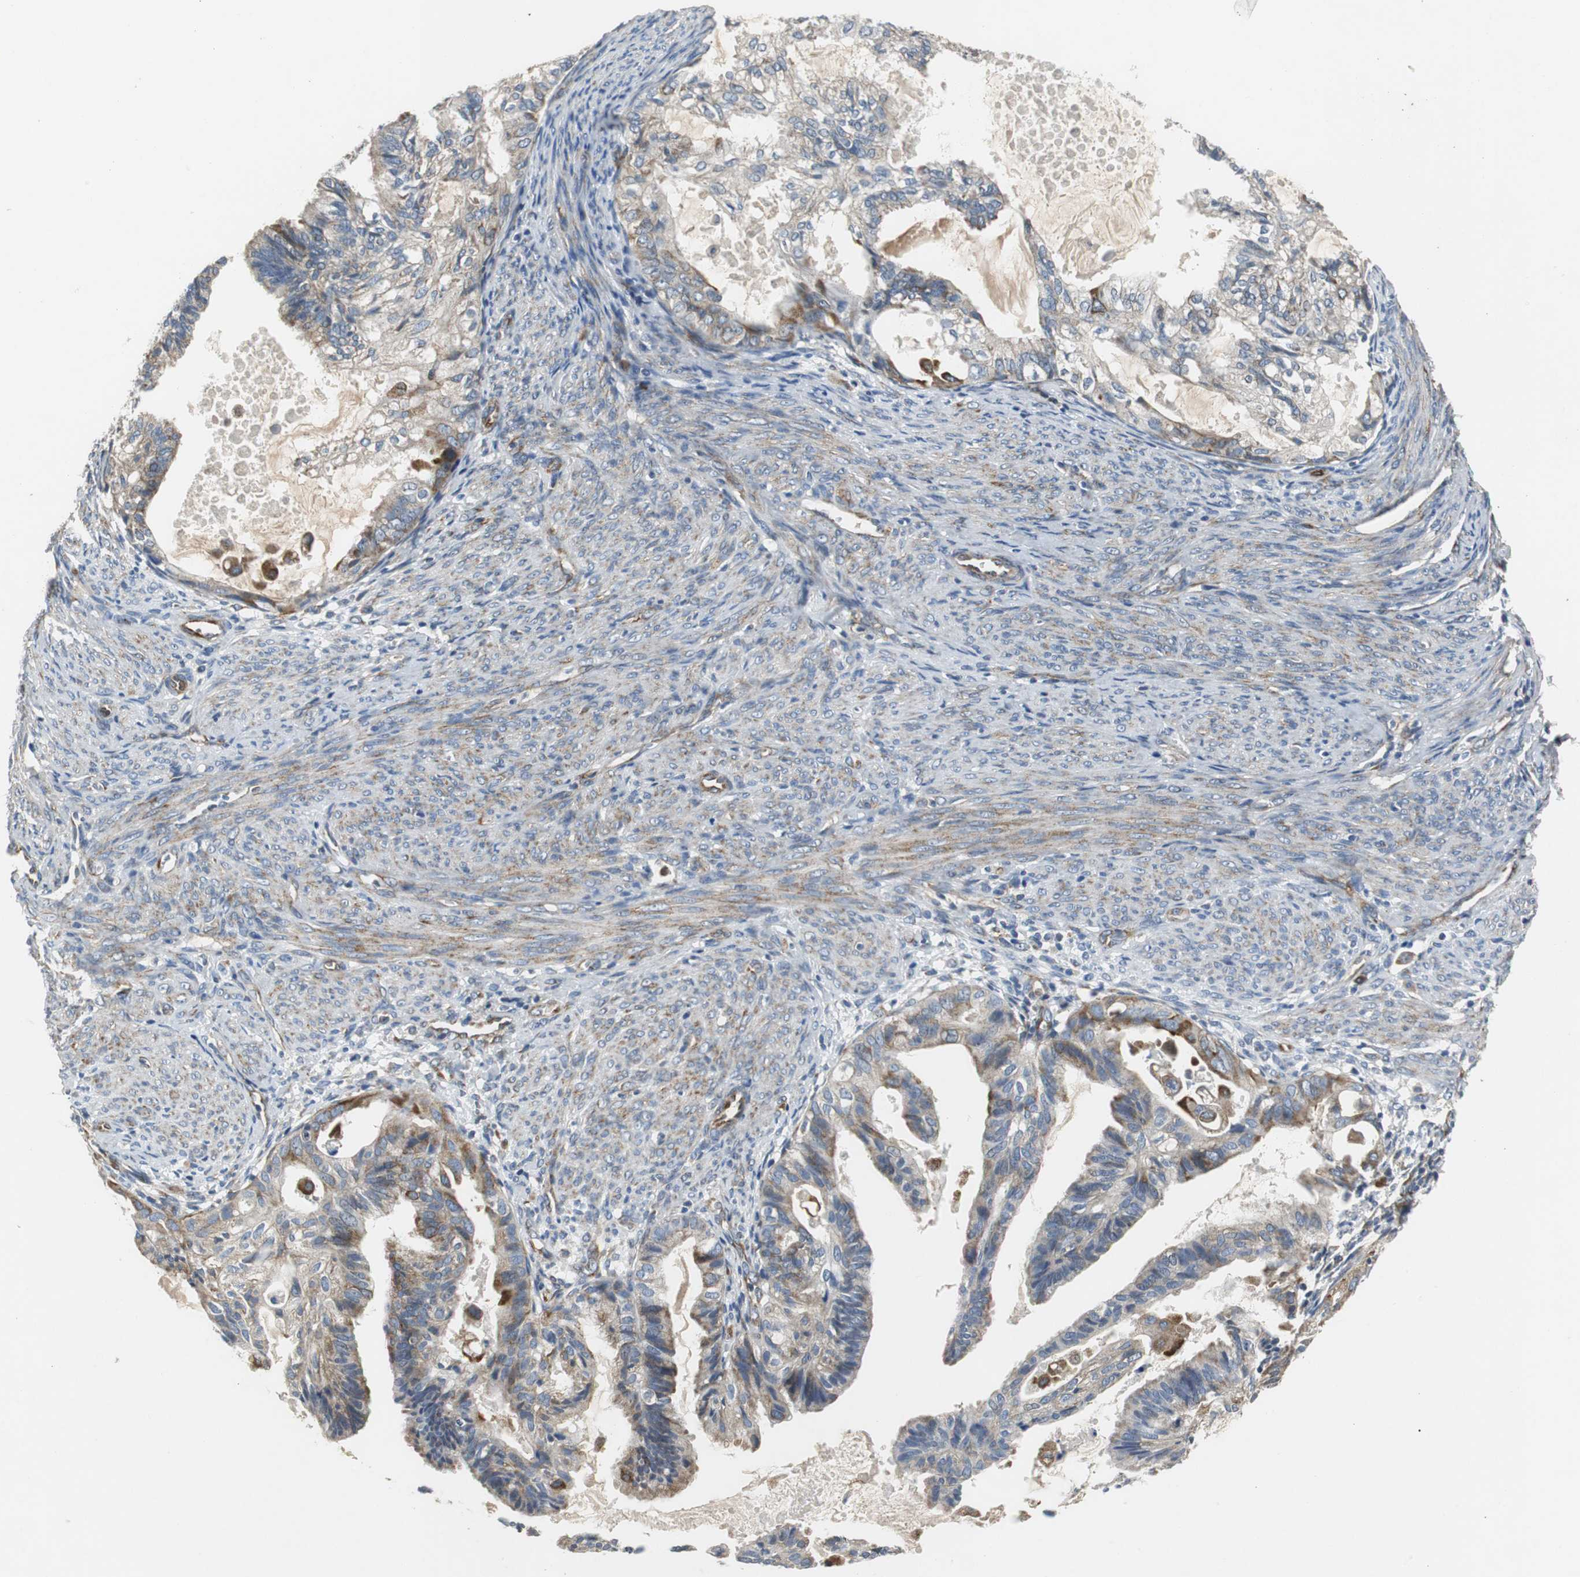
{"staining": {"intensity": "weak", "quantity": ">75%", "location": "cytoplasmic/membranous"}, "tissue": "cervical cancer", "cell_type": "Tumor cells", "image_type": "cancer", "snomed": [{"axis": "morphology", "description": "Normal tissue, NOS"}, {"axis": "morphology", "description": "Adenocarcinoma, NOS"}, {"axis": "topography", "description": "Cervix"}, {"axis": "topography", "description": "Endometrium"}], "caption": "There is low levels of weak cytoplasmic/membranous positivity in tumor cells of adenocarcinoma (cervical), as demonstrated by immunohistochemical staining (brown color).", "gene": "ISCU", "patient": {"sex": "female", "age": 86}}